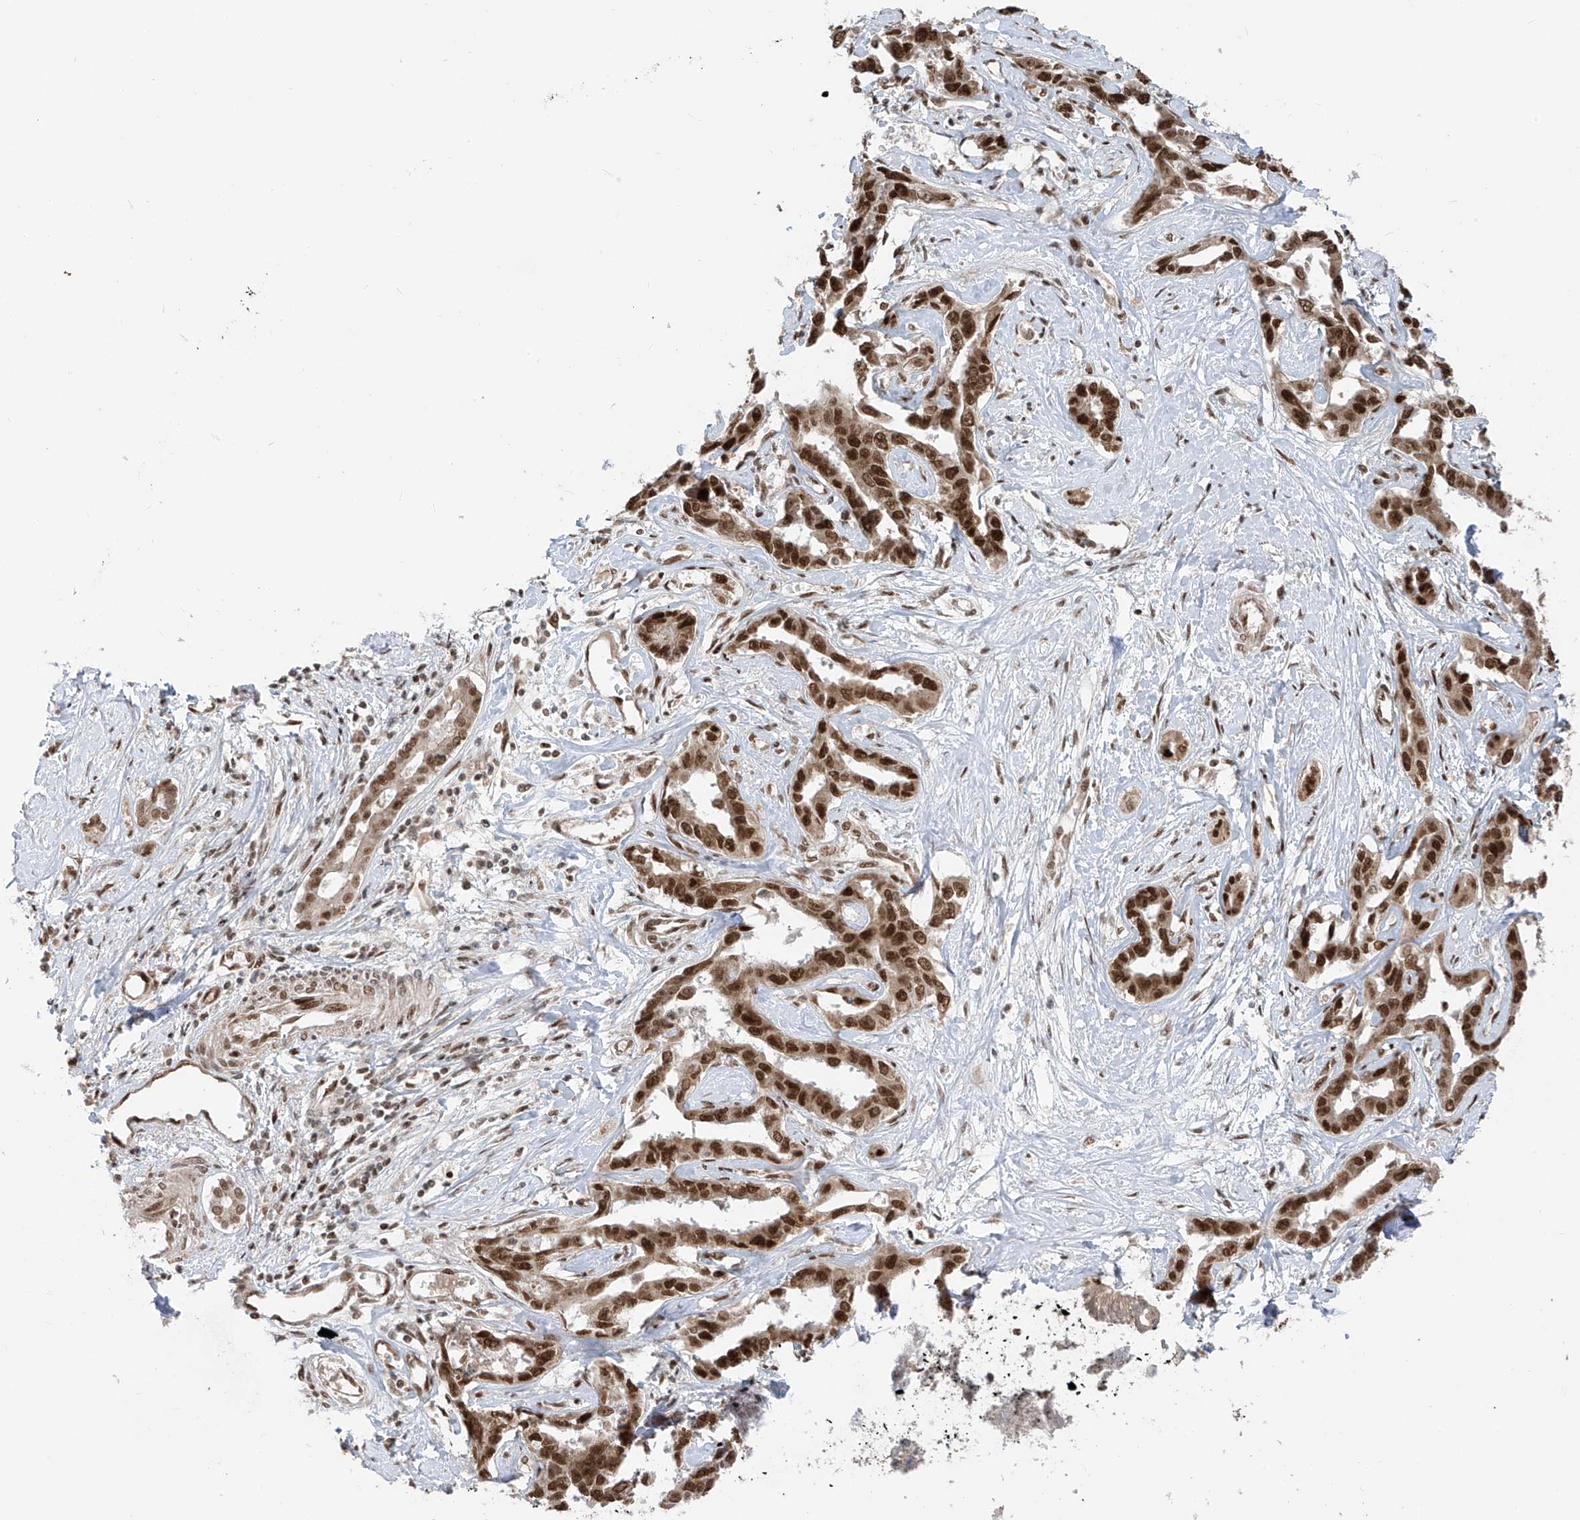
{"staining": {"intensity": "strong", "quantity": ">75%", "location": "nuclear"}, "tissue": "liver cancer", "cell_type": "Tumor cells", "image_type": "cancer", "snomed": [{"axis": "morphology", "description": "Cholangiocarcinoma"}, {"axis": "topography", "description": "Liver"}], "caption": "Protein expression analysis of cholangiocarcinoma (liver) exhibits strong nuclear expression in approximately >75% of tumor cells.", "gene": "ARHGEF3", "patient": {"sex": "male", "age": 59}}